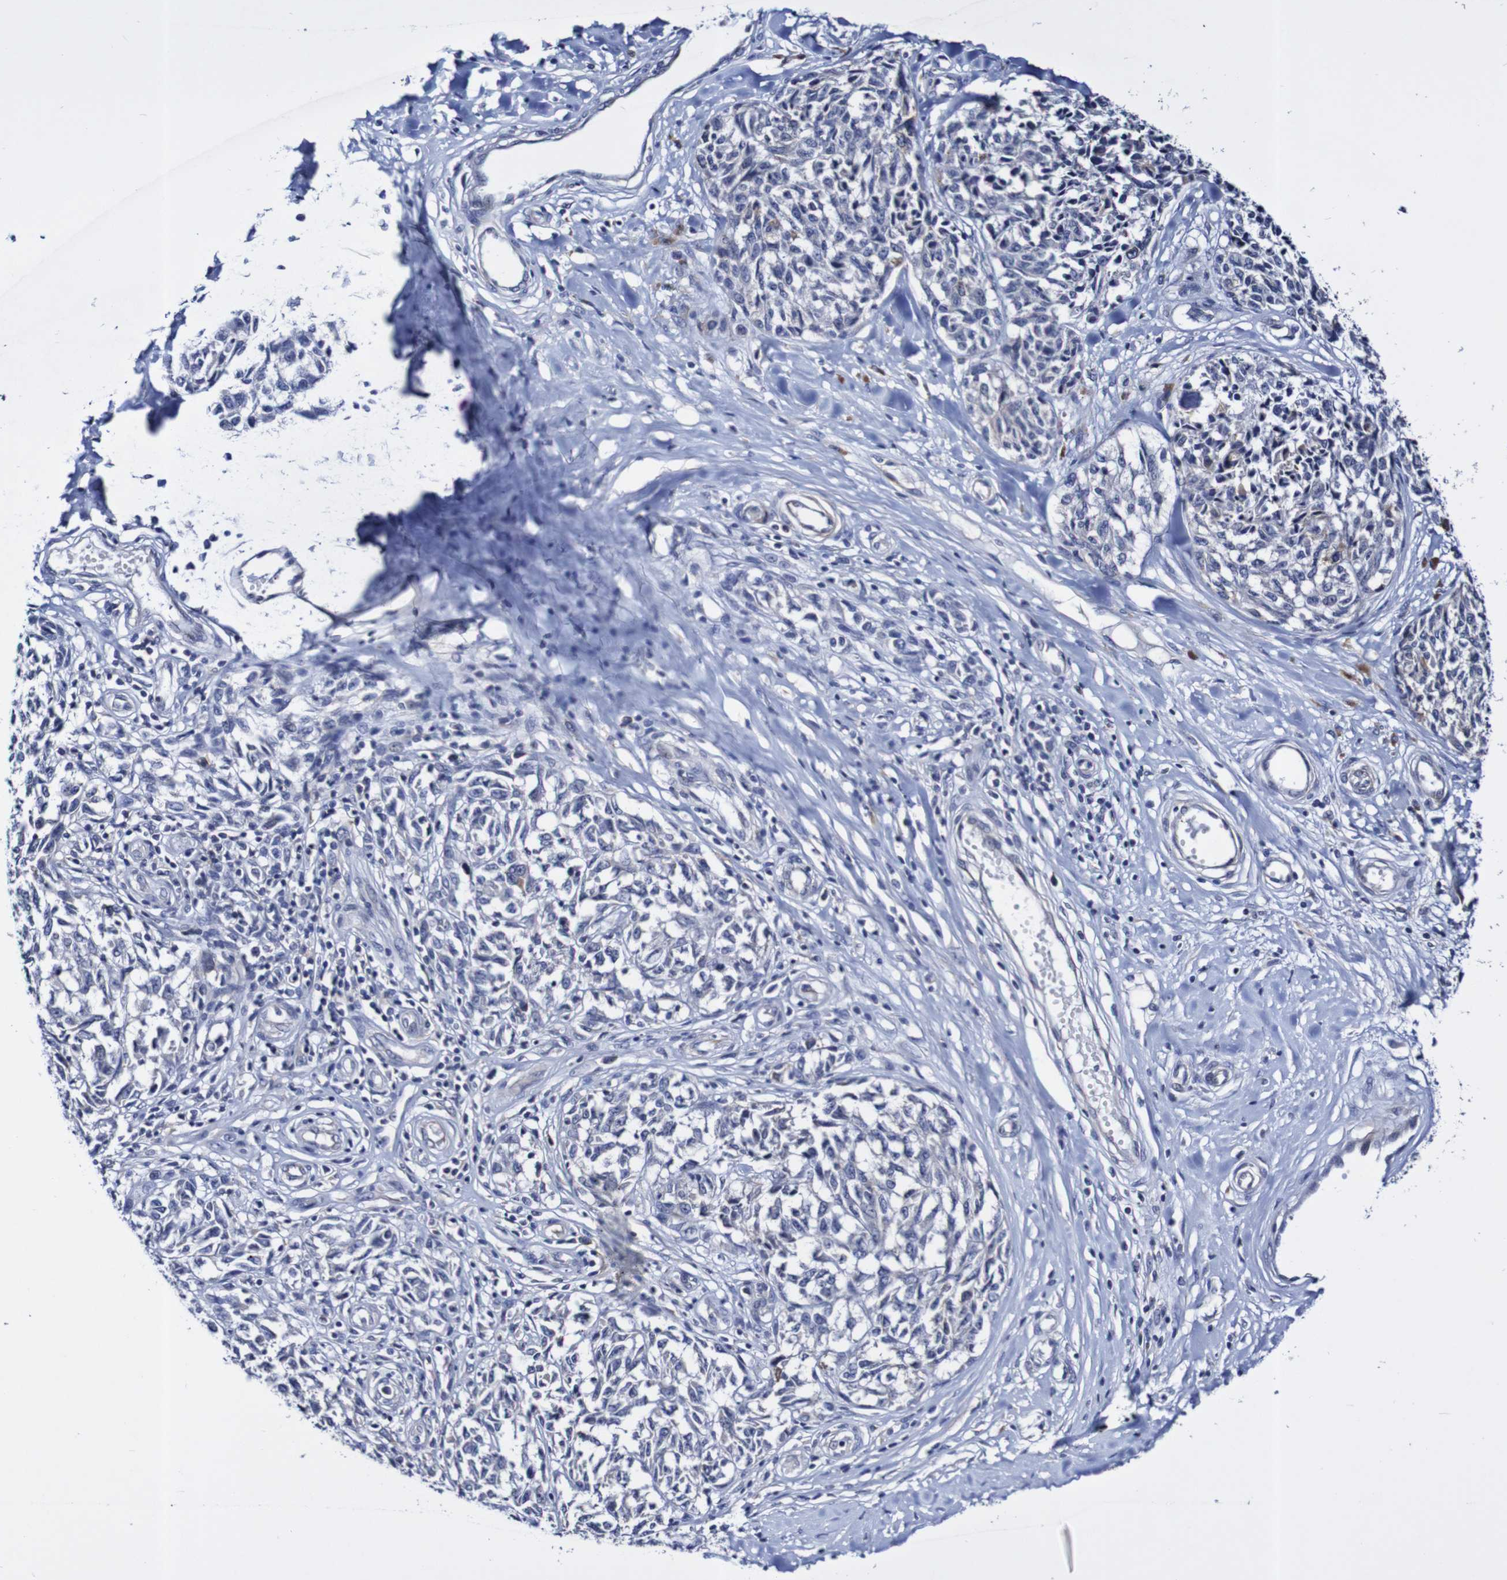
{"staining": {"intensity": "negative", "quantity": "none", "location": "none"}, "tissue": "melanoma", "cell_type": "Tumor cells", "image_type": "cancer", "snomed": [{"axis": "morphology", "description": "Malignant melanoma, NOS"}, {"axis": "topography", "description": "Skin"}], "caption": "An IHC photomicrograph of melanoma is shown. There is no staining in tumor cells of melanoma. (DAB immunohistochemistry (IHC) with hematoxylin counter stain).", "gene": "ACVR1C", "patient": {"sex": "female", "age": 64}}